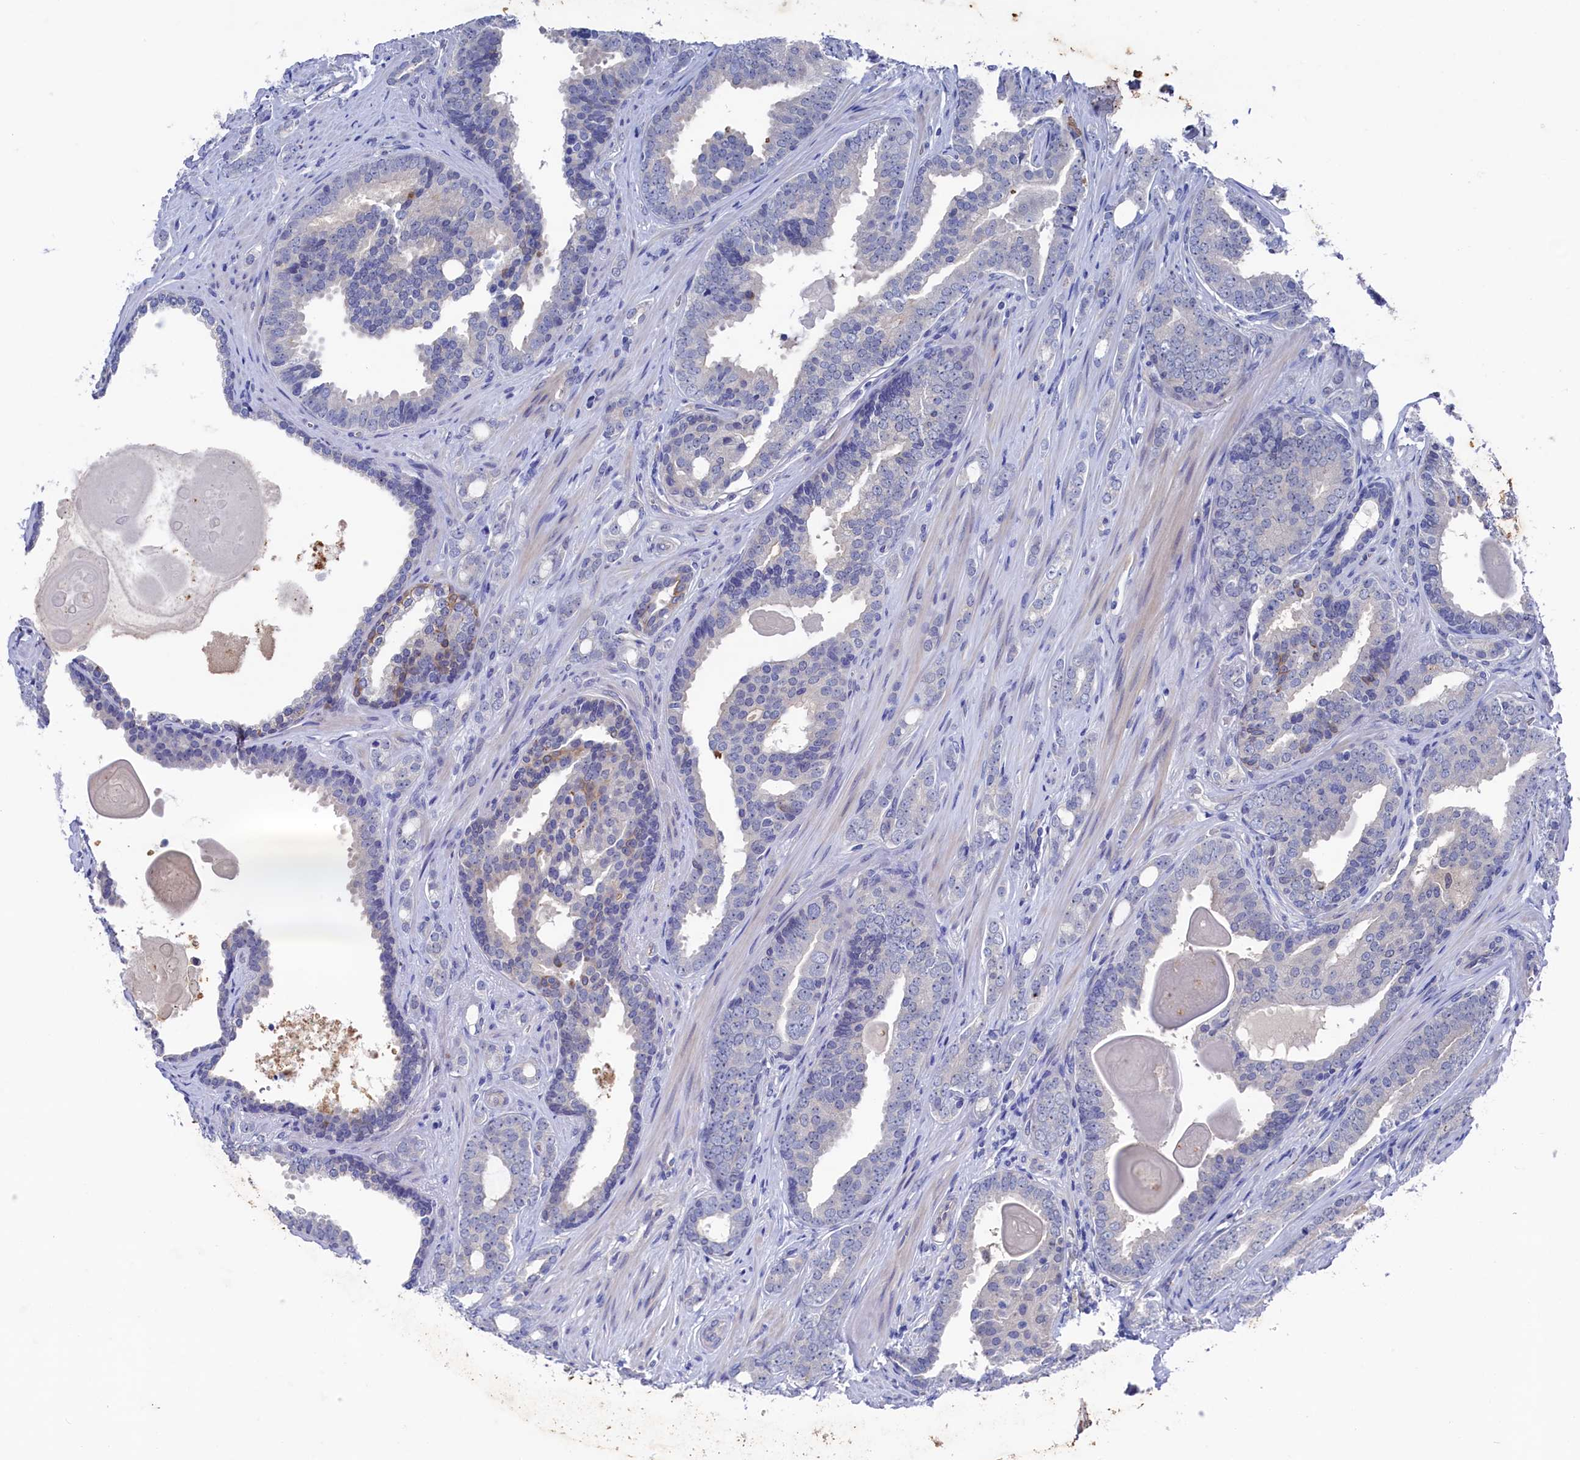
{"staining": {"intensity": "negative", "quantity": "none", "location": "none"}, "tissue": "prostate cancer", "cell_type": "Tumor cells", "image_type": "cancer", "snomed": [{"axis": "morphology", "description": "Adenocarcinoma, High grade"}, {"axis": "topography", "description": "Prostate"}], "caption": "The immunohistochemistry histopathology image has no significant staining in tumor cells of prostate cancer (high-grade adenocarcinoma) tissue.", "gene": "RNH1", "patient": {"sex": "male", "age": 63}}